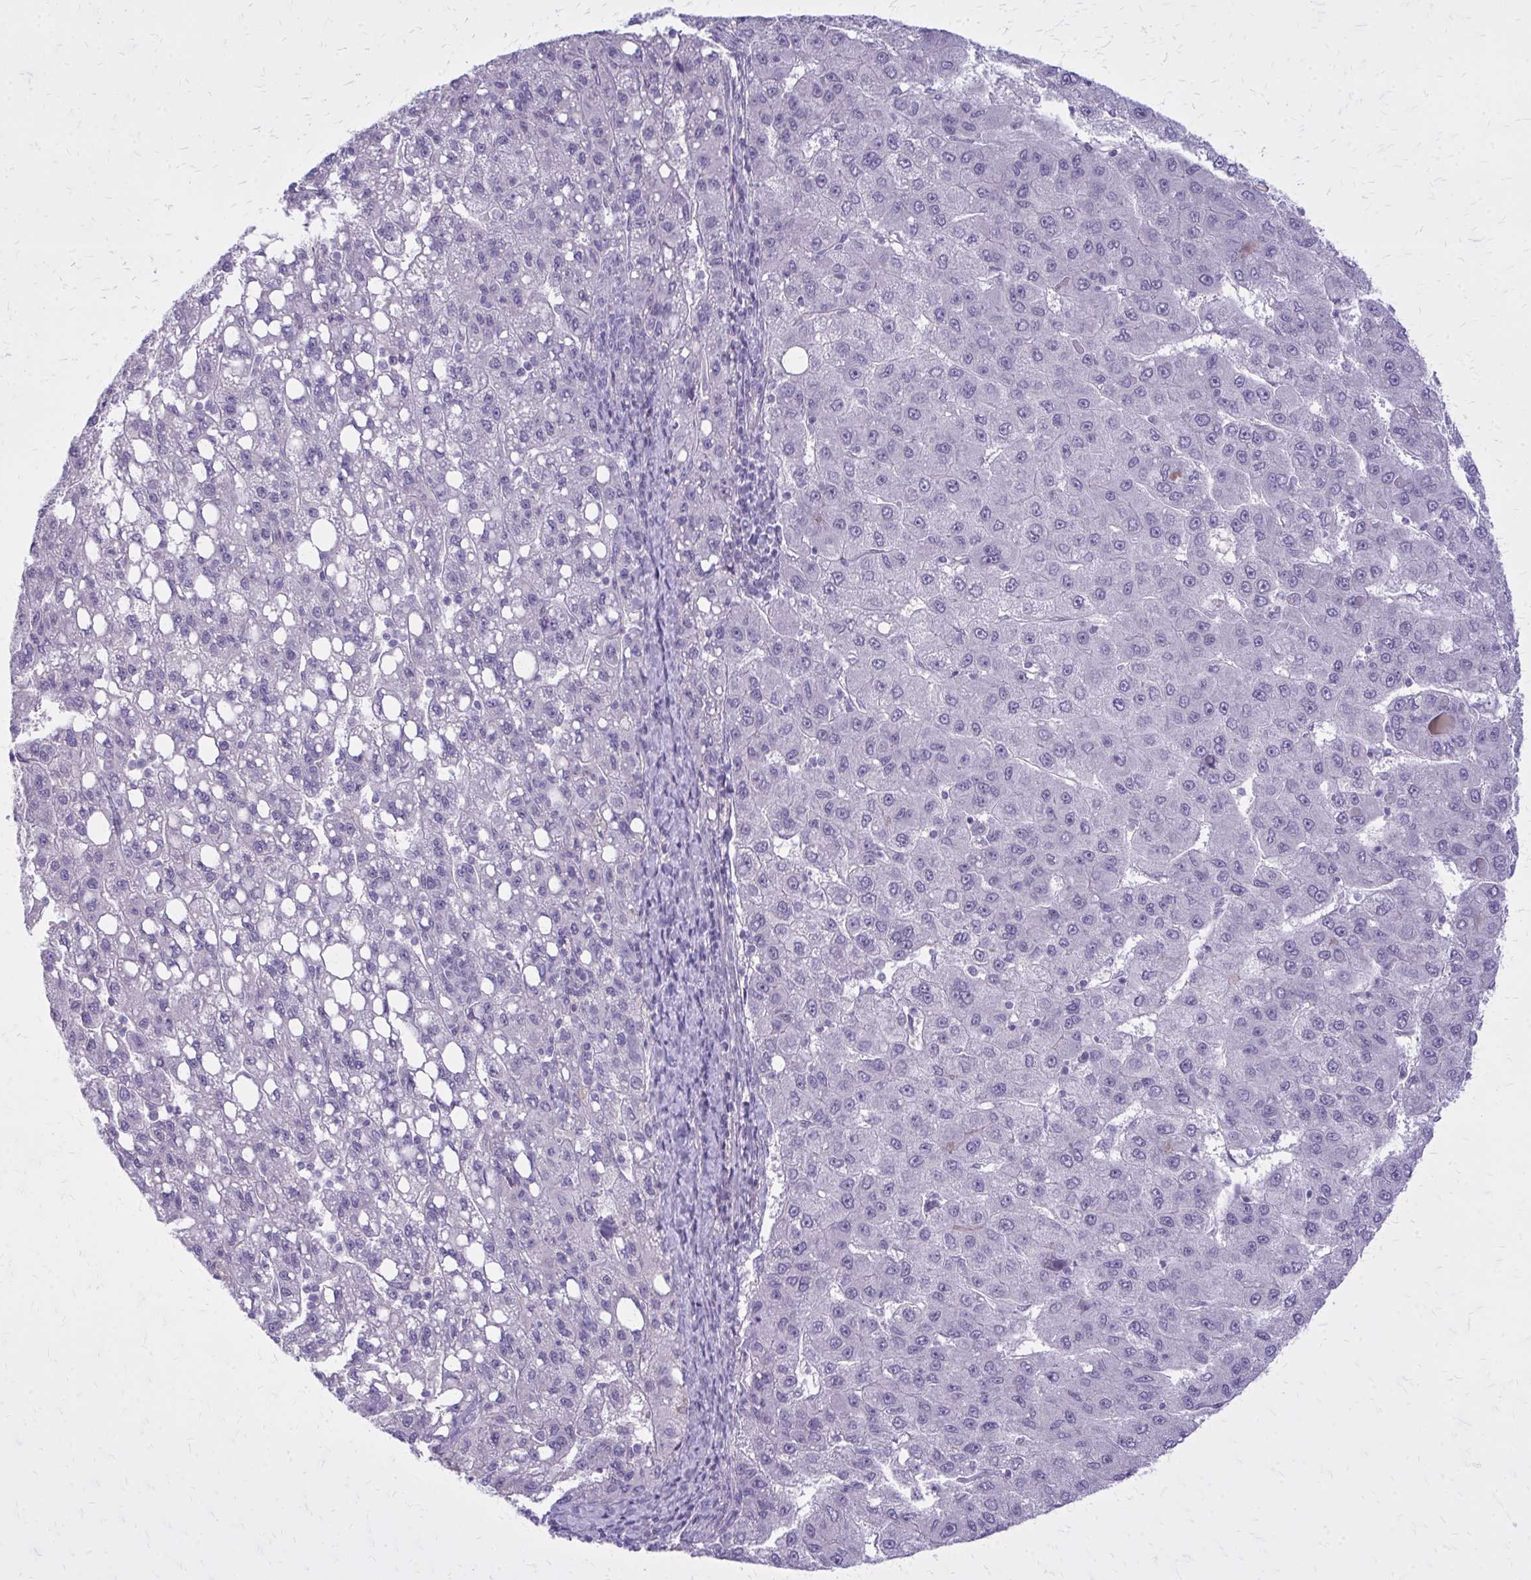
{"staining": {"intensity": "negative", "quantity": "none", "location": "none"}, "tissue": "liver cancer", "cell_type": "Tumor cells", "image_type": "cancer", "snomed": [{"axis": "morphology", "description": "Carcinoma, Hepatocellular, NOS"}, {"axis": "topography", "description": "Liver"}], "caption": "DAB immunohistochemical staining of liver hepatocellular carcinoma demonstrates no significant positivity in tumor cells. (Stains: DAB immunohistochemistry with hematoxylin counter stain, Microscopy: brightfield microscopy at high magnification).", "gene": "PLCB1", "patient": {"sex": "female", "age": 82}}